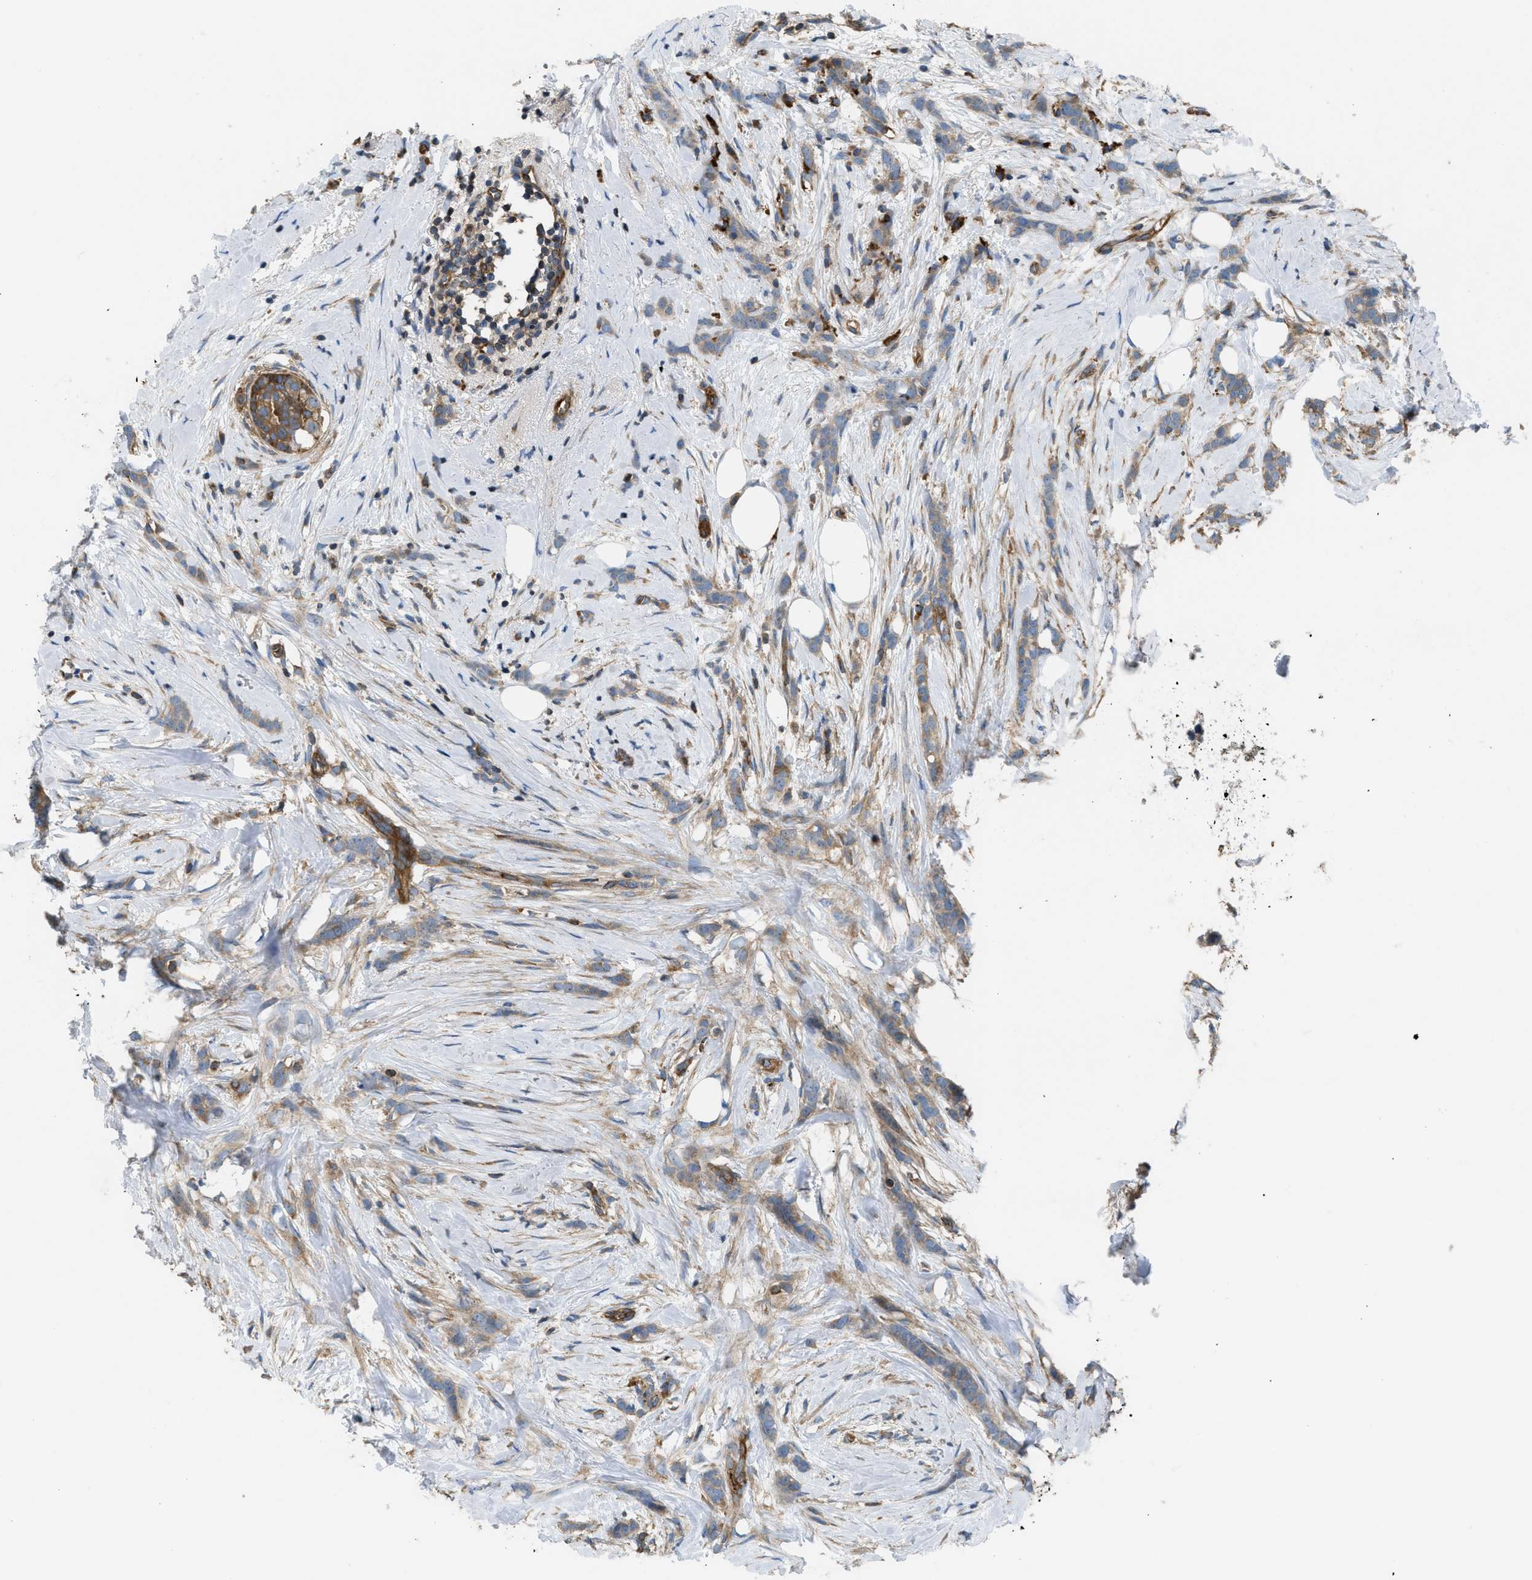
{"staining": {"intensity": "moderate", "quantity": ">75%", "location": "cytoplasmic/membranous"}, "tissue": "breast cancer", "cell_type": "Tumor cells", "image_type": "cancer", "snomed": [{"axis": "morphology", "description": "Lobular carcinoma, in situ"}, {"axis": "morphology", "description": "Lobular carcinoma"}, {"axis": "topography", "description": "Breast"}], "caption": "Lobular carcinoma (breast) stained for a protein shows moderate cytoplasmic/membranous positivity in tumor cells. (Stains: DAB (3,3'-diaminobenzidine) in brown, nuclei in blue, Microscopy: brightfield microscopy at high magnification).", "gene": "ATP2A3", "patient": {"sex": "female", "age": 41}}